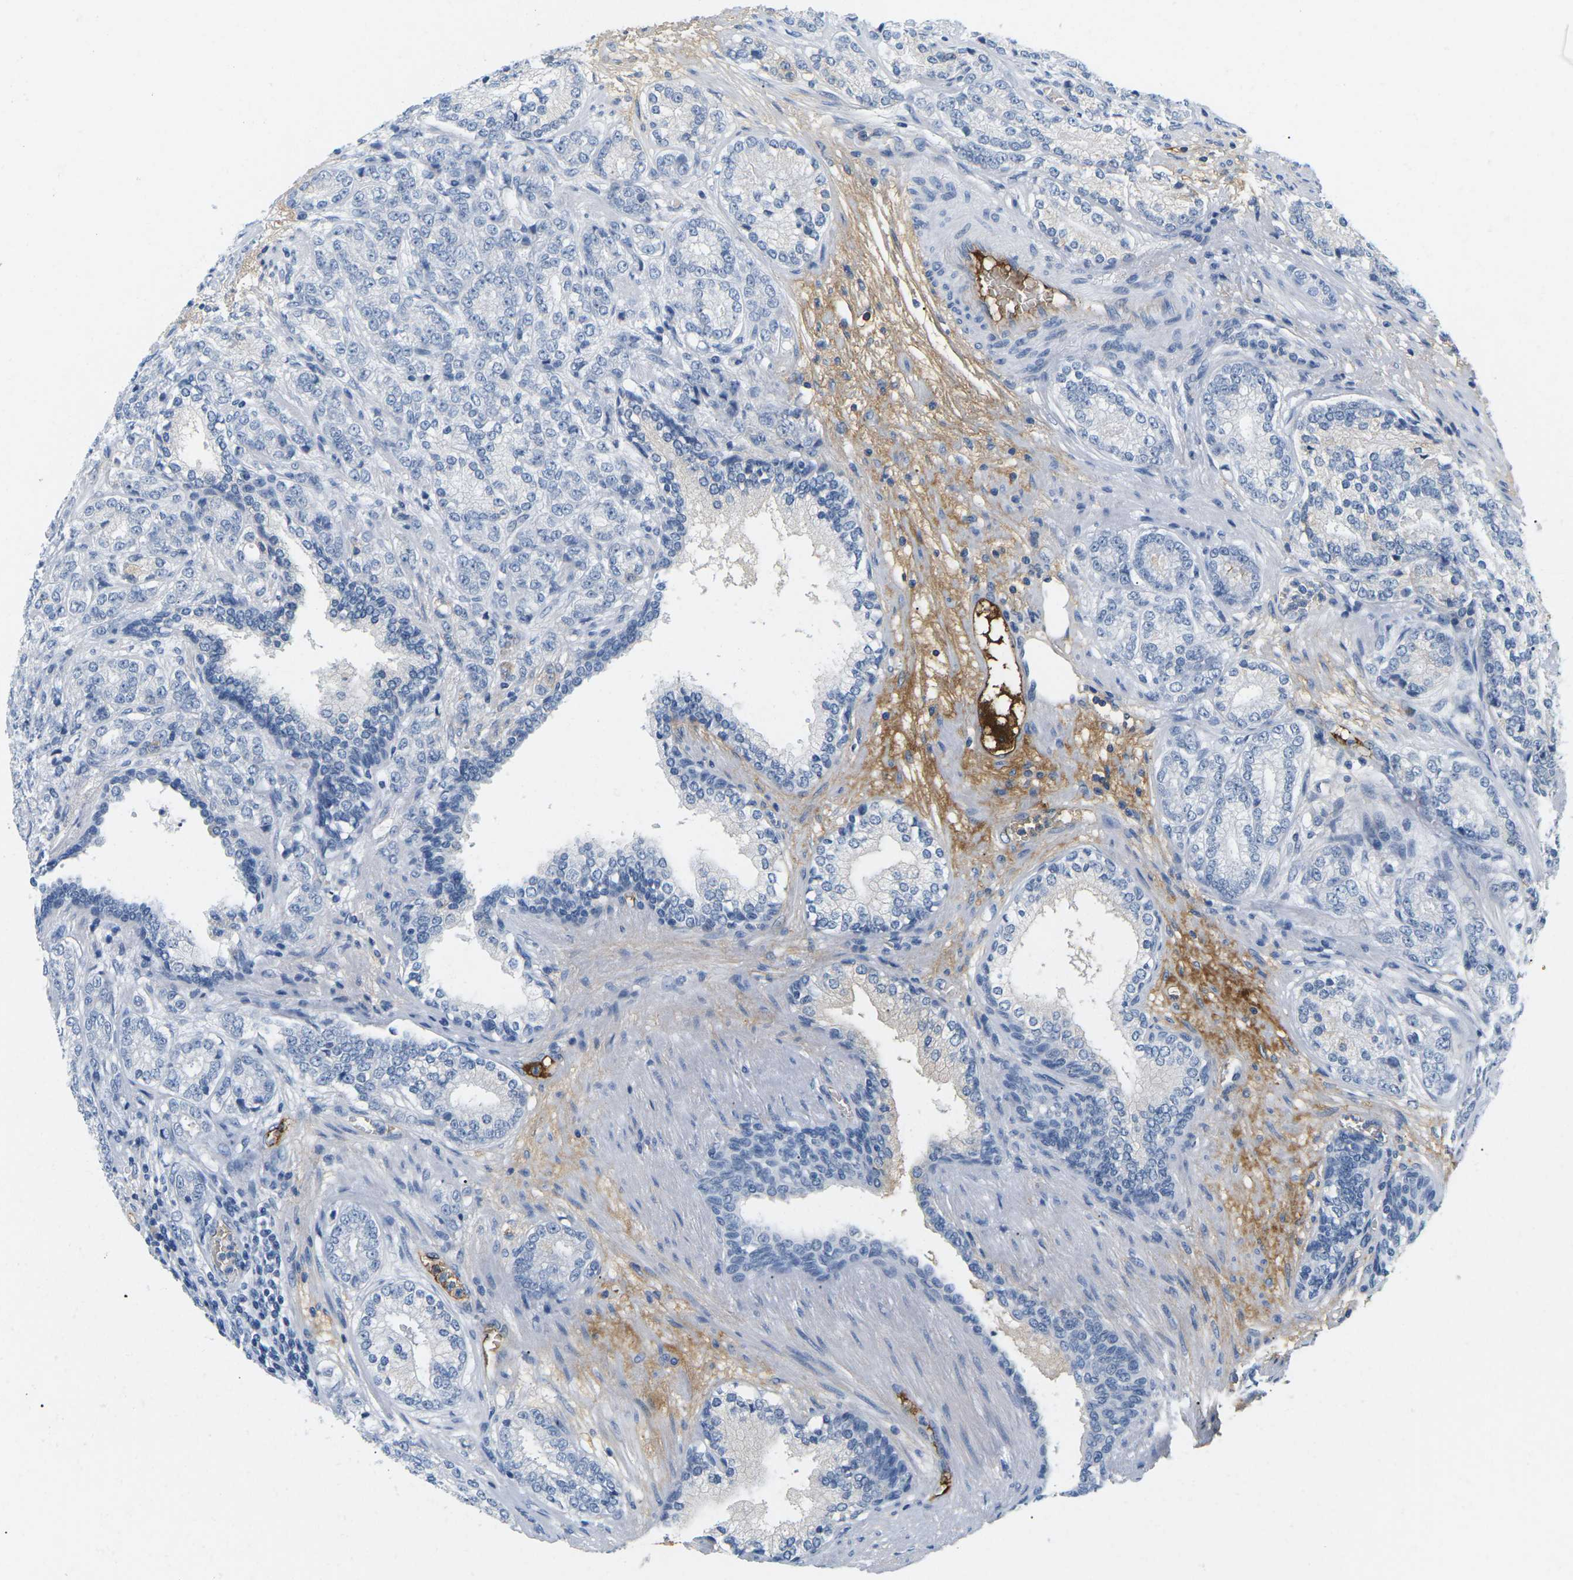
{"staining": {"intensity": "negative", "quantity": "none", "location": "none"}, "tissue": "prostate cancer", "cell_type": "Tumor cells", "image_type": "cancer", "snomed": [{"axis": "morphology", "description": "Adenocarcinoma, High grade"}, {"axis": "topography", "description": "Prostate"}], "caption": "IHC photomicrograph of neoplastic tissue: human prostate cancer (high-grade adenocarcinoma) stained with DAB reveals no significant protein staining in tumor cells.", "gene": "APOB", "patient": {"sex": "male", "age": 61}}